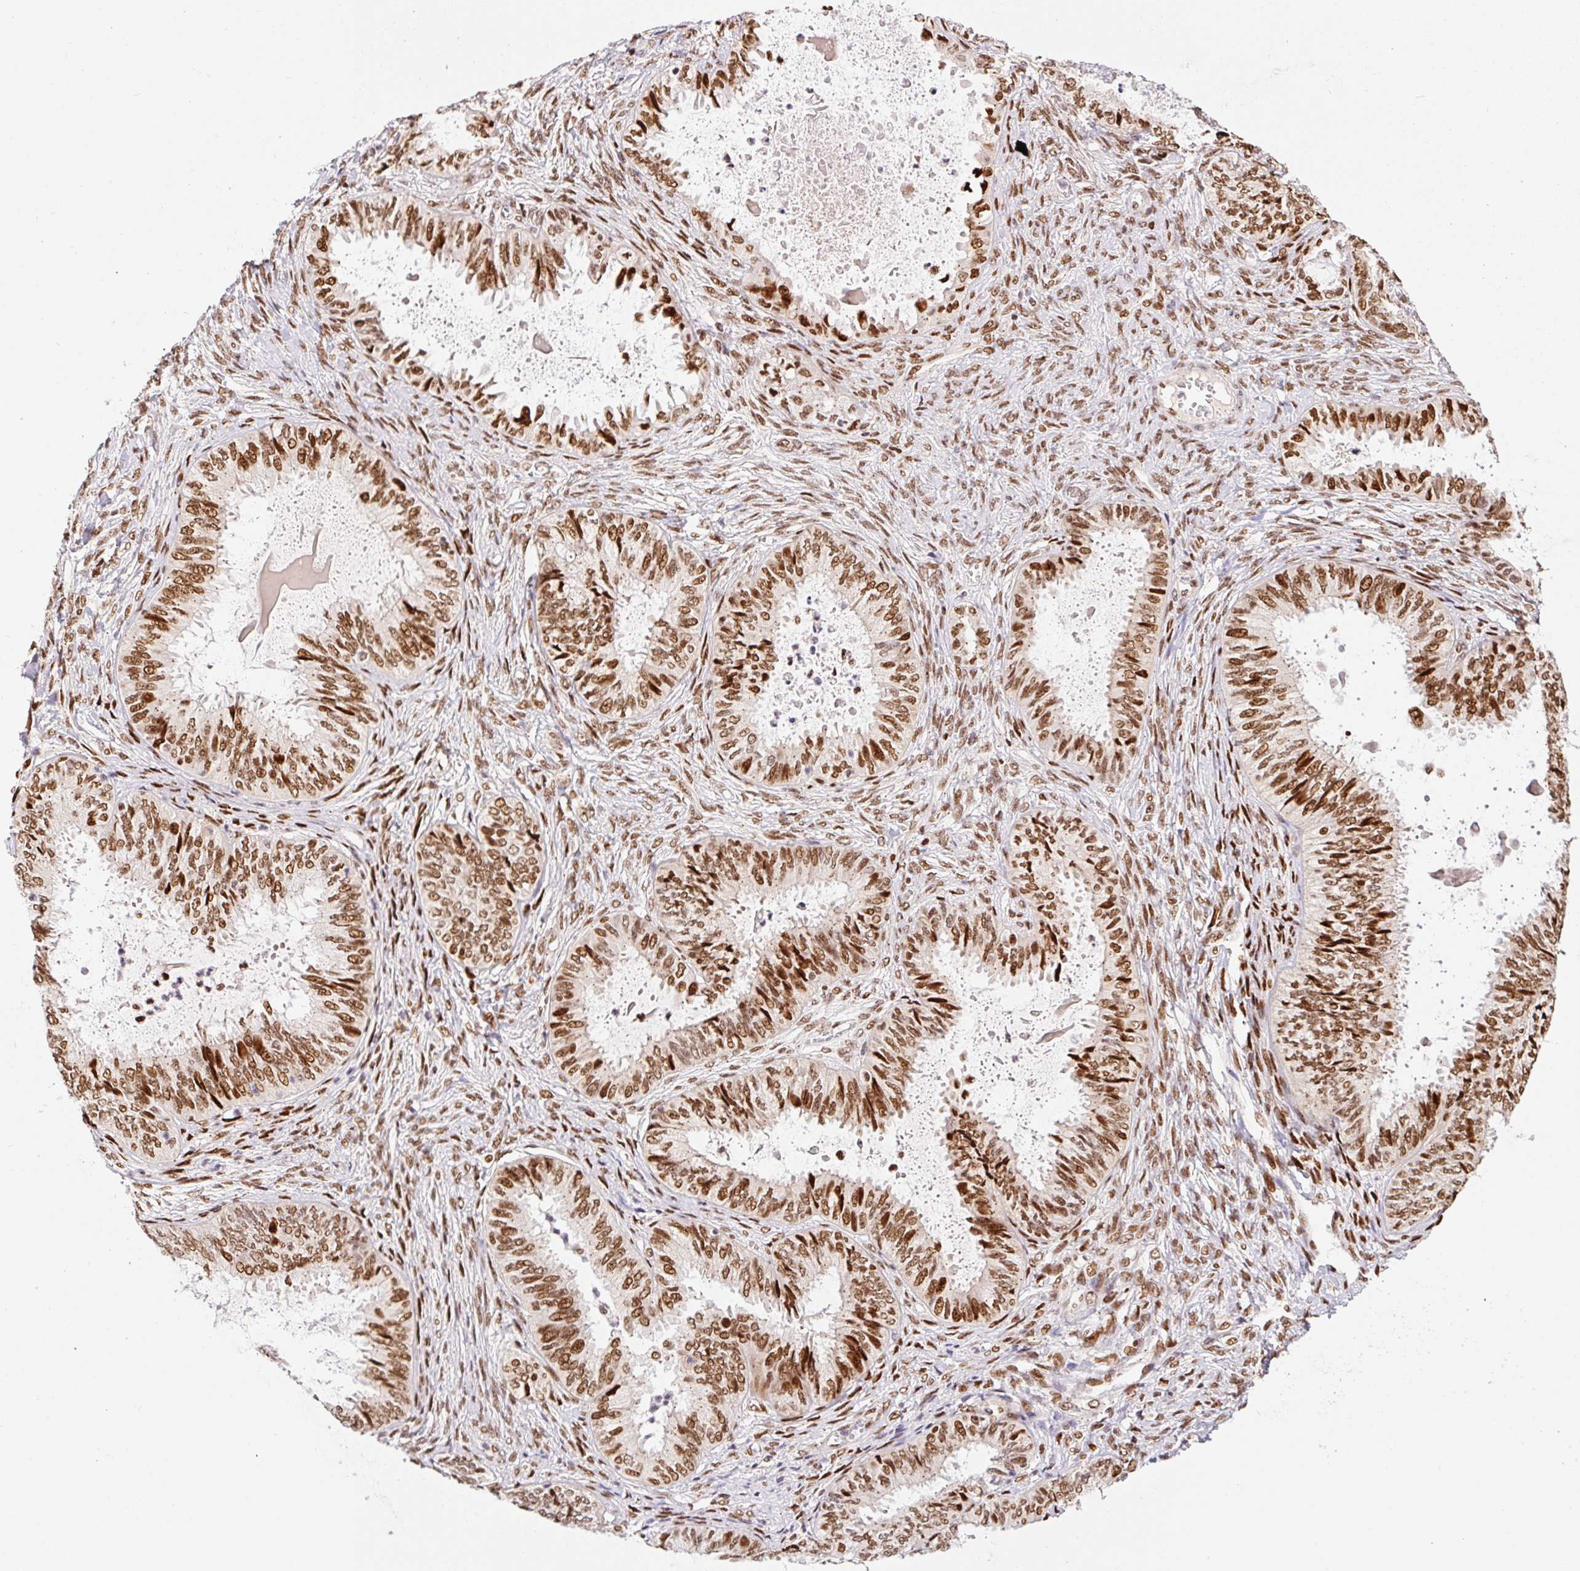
{"staining": {"intensity": "strong", "quantity": ">75%", "location": "nuclear"}, "tissue": "ovarian cancer", "cell_type": "Tumor cells", "image_type": "cancer", "snomed": [{"axis": "morphology", "description": "Carcinoma, endometroid"}, {"axis": "topography", "description": "Ovary"}], "caption": "Ovarian endometroid carcinoma stained with a protein marker reveals strong staining in tumor cells.", "gene": "GPR139", "patient": {"sex": "female", "age": 70}}